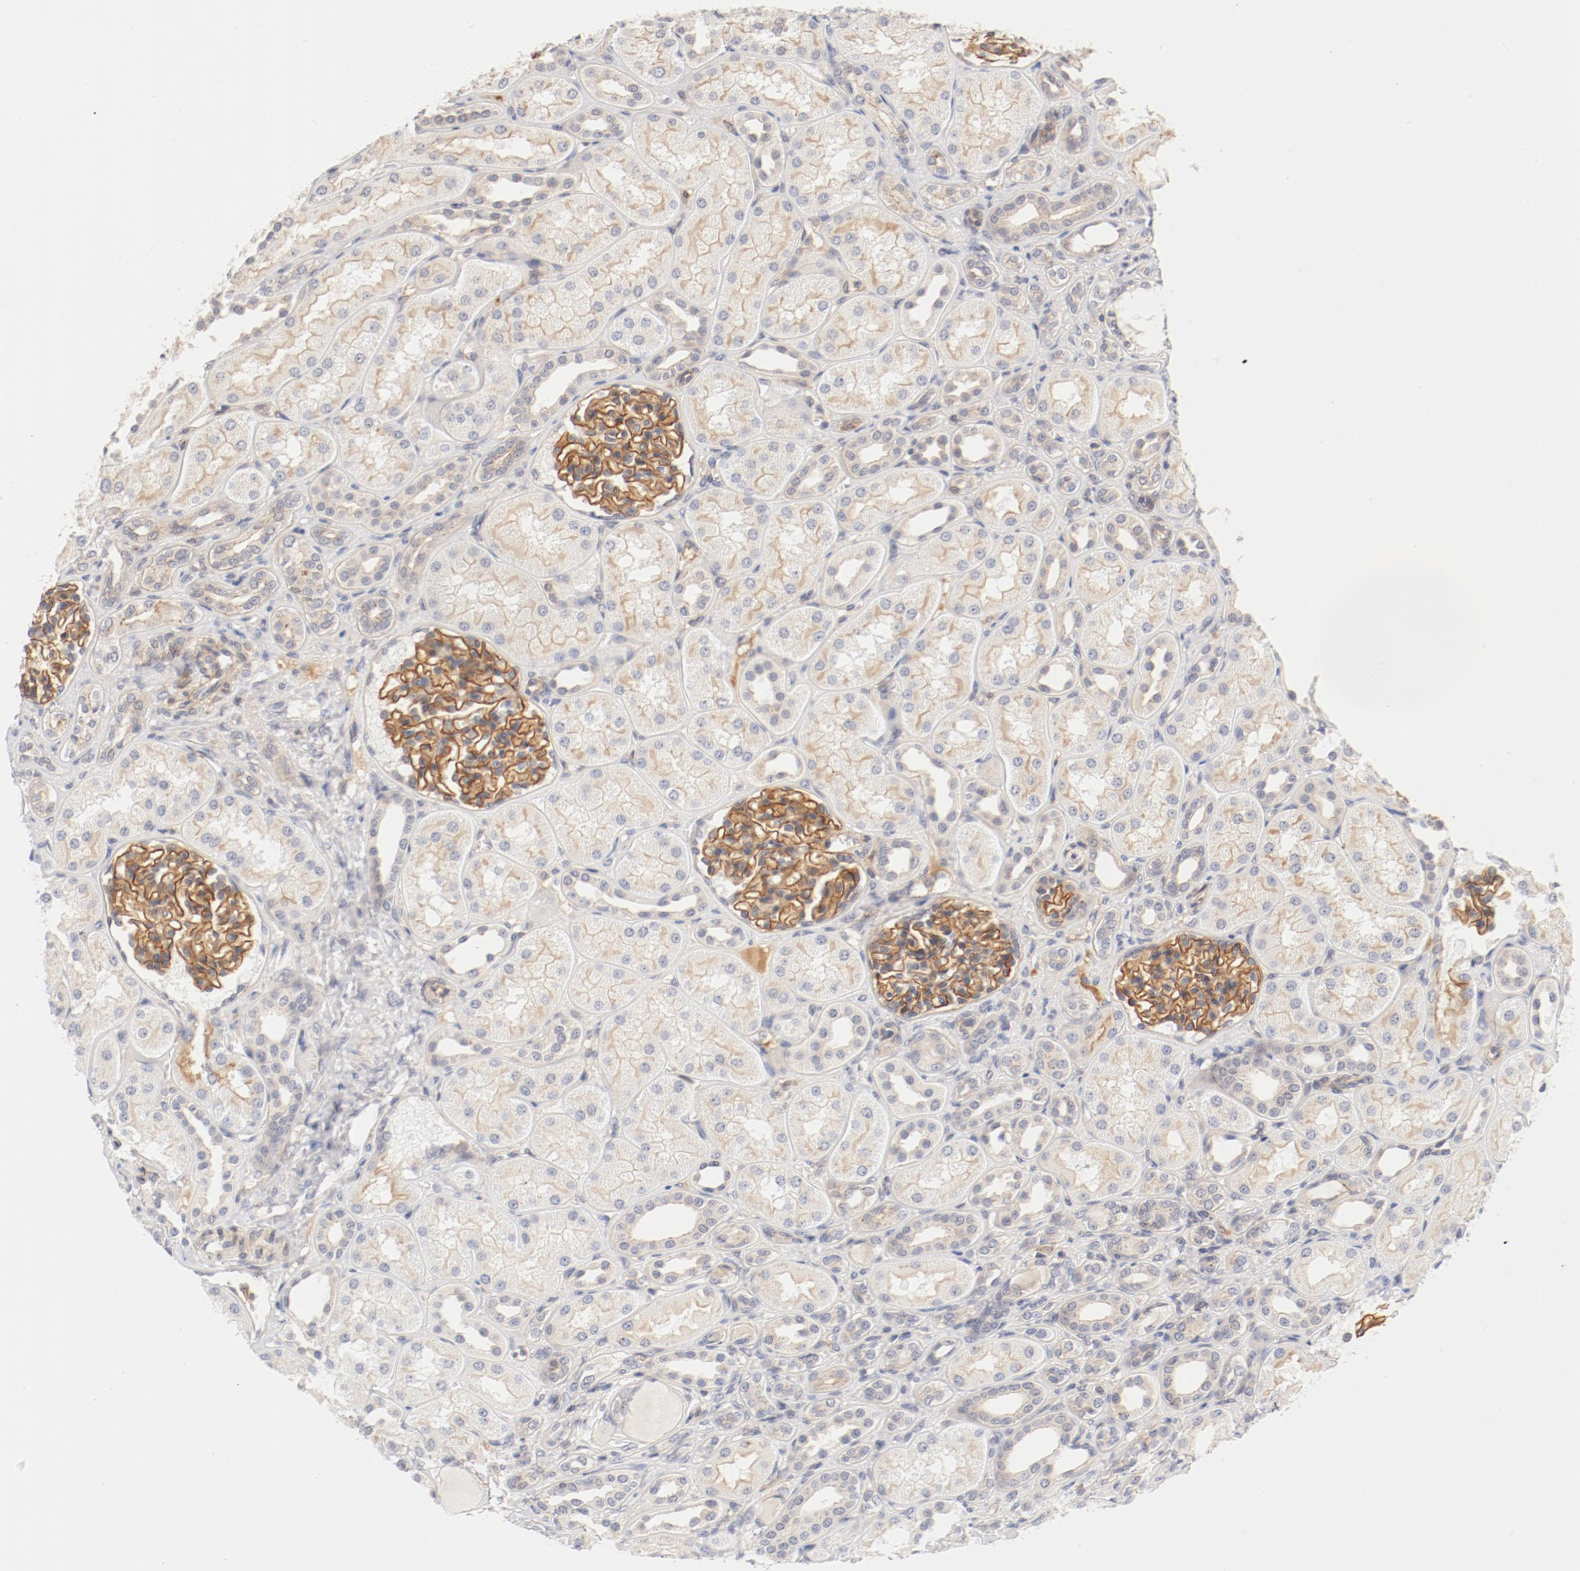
{"staining": {"intensity": "strong", "quantity": ">75%", "location": "cytoplasmic/membranous"}, "tissue": "kidney", "cell_type": "Cells in glomeruli", "image_type": "normal", "snomed": [{"axis": "morphology", "description": "Normal tissue, NOS"}, {"axis": "topography", "description": "Kidney"}], "caption": "This histopathology image displays IHC staining of benign human kidney, with high strong cytoplasmic/membranous positivity in about >75% of cells in glomeruli.", "gene": "ZNF267", "patient": {"sex": "male", "age": 7}}